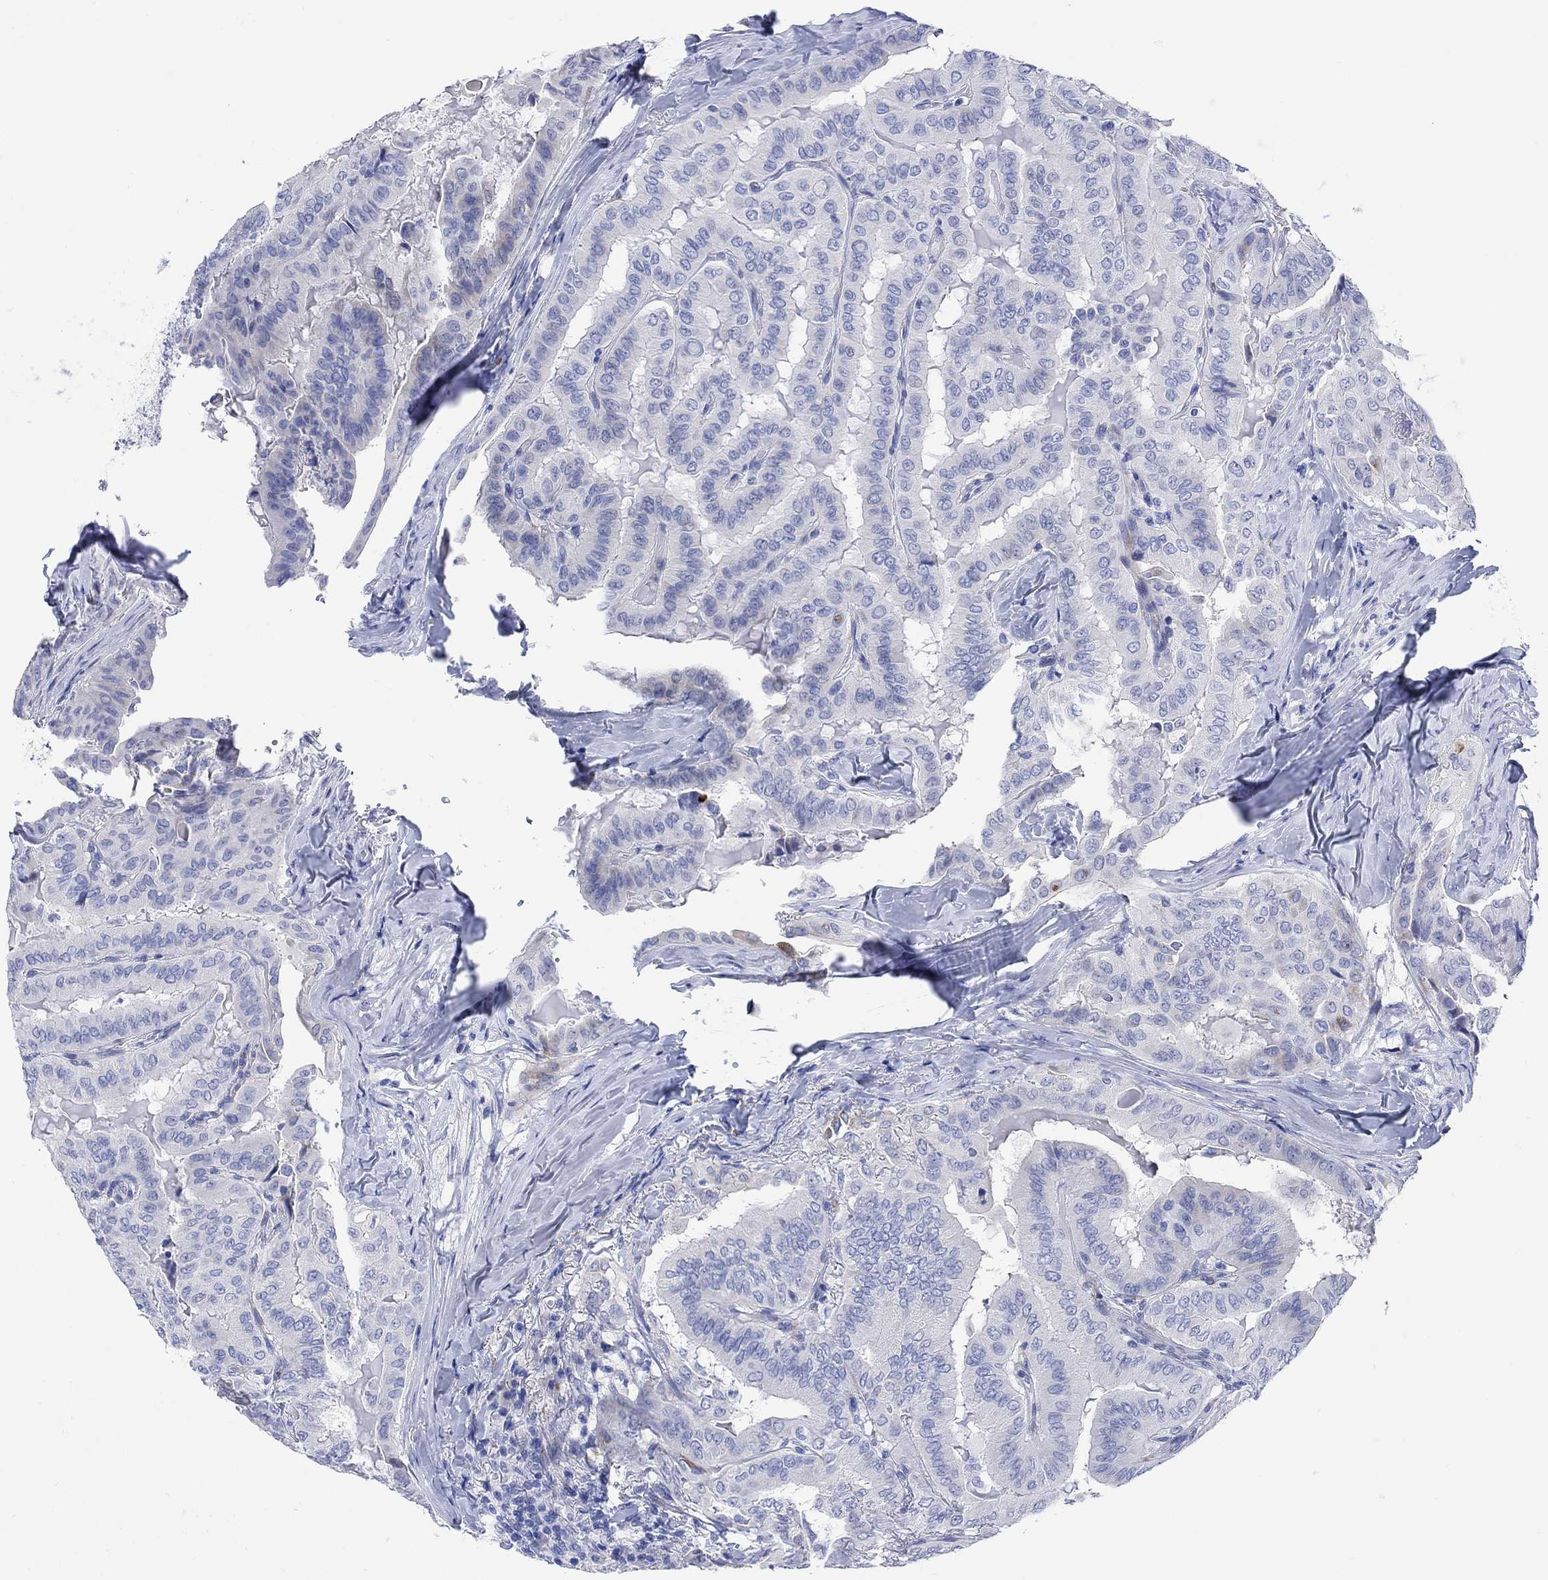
{"staining": {"intensity": "negative", "quantity": "none", "location": "none"}, "tissue": "thyroid cancer", "cell_type": "Tumor cells", "image_type": "cancer", "snomed": [{"axis": "morphology", "description": "Papillary adenocarcinoma, NOS"}, {"axis": "topography", "description": "Thyroid gland"}], "caption": "Tumor cells are negative for brown protein staining in papillary adenocarcinoma (thyroid).", "gene": "MYL1", "patient": {"sex": "female", "age": 68}}